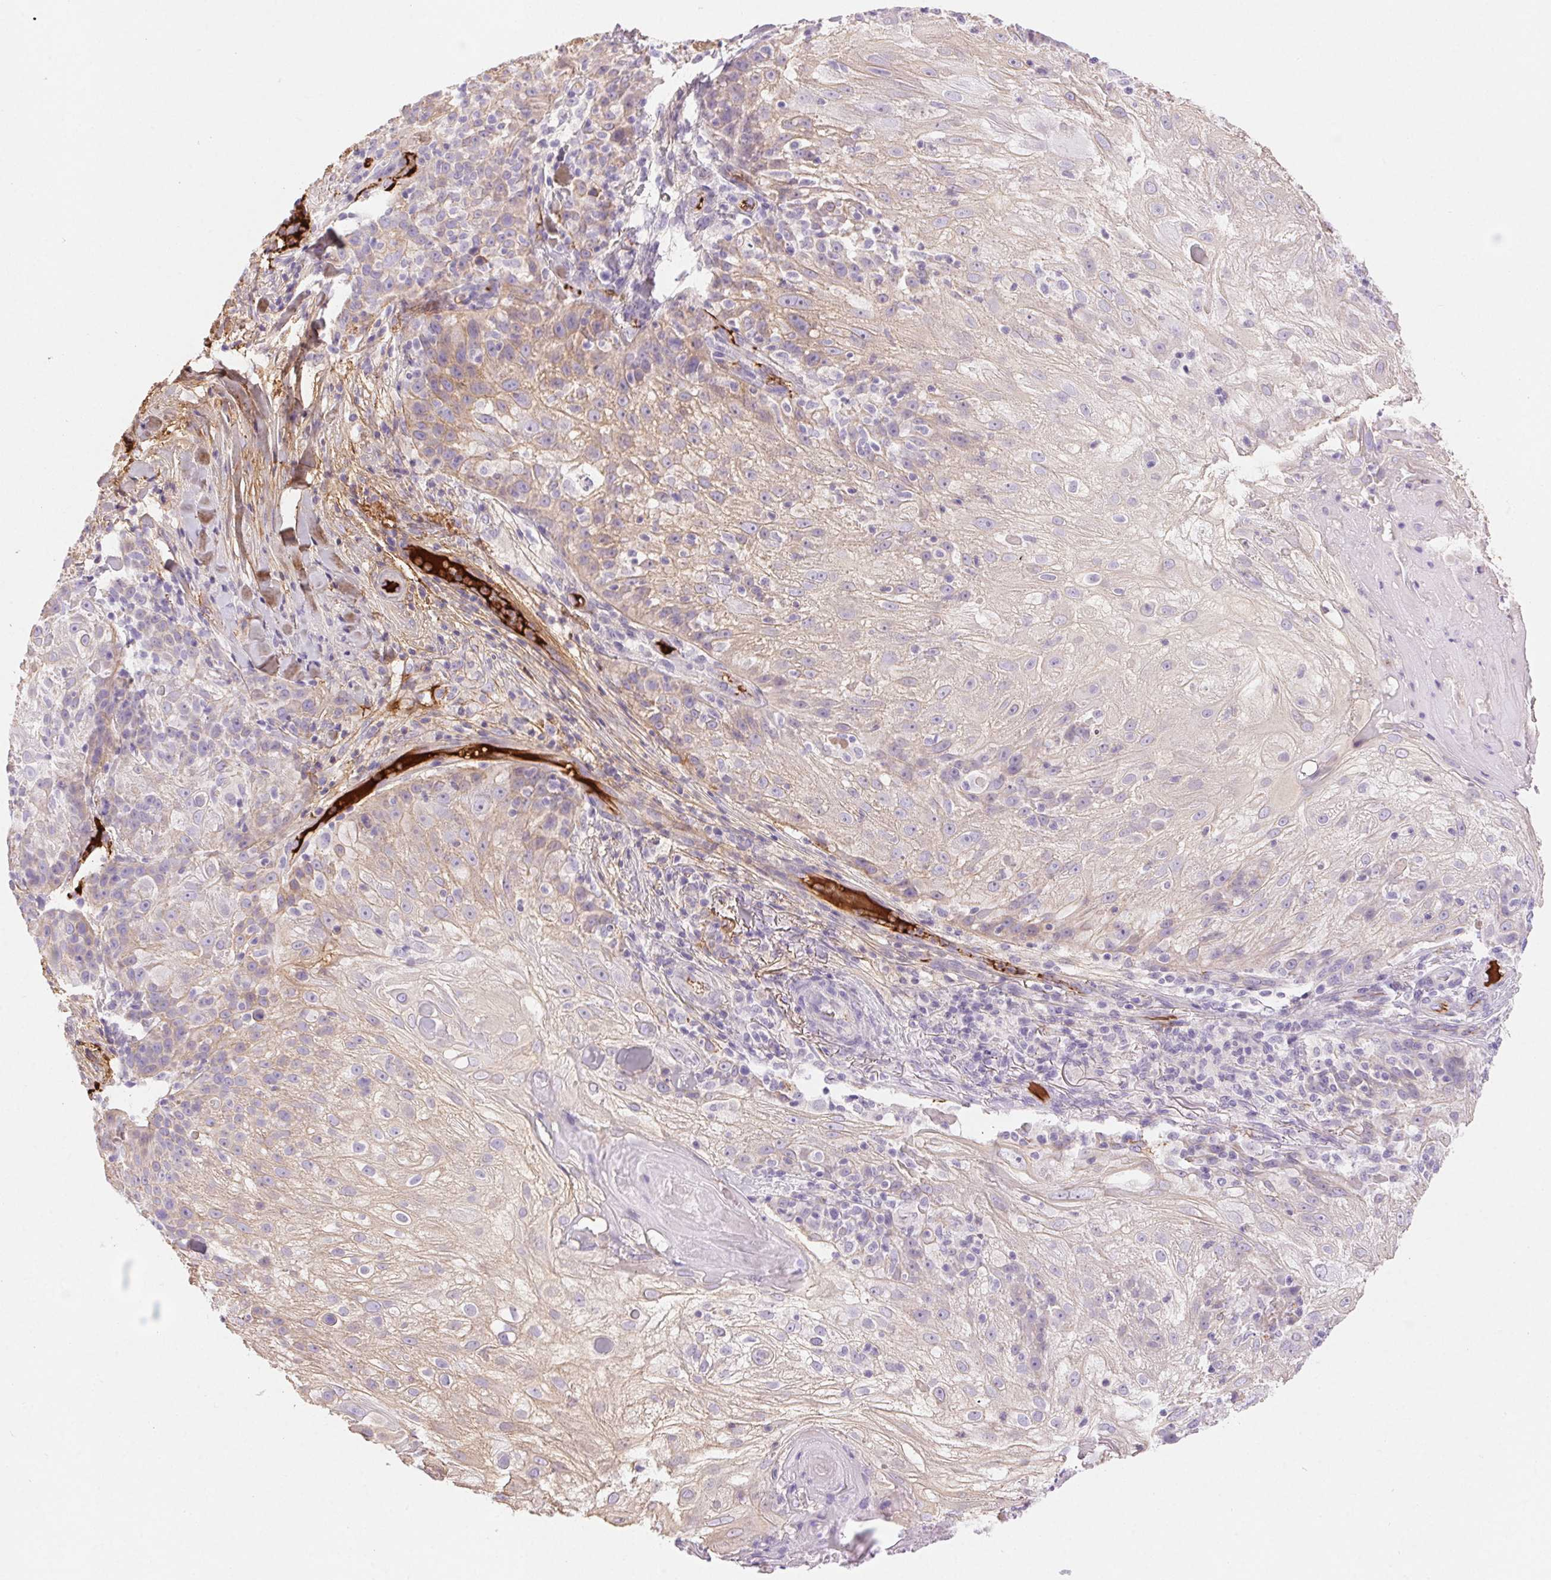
{"staining": {"intensity": "weak", "quantity": "<25%", "location": "cytoplasmic/membranous"}, "tissue": "skin cancer", "cell_type": "Tumor cells", "image_type": "cancer", "snomed": [{"axis": "morphology", "description": "Normal tissue, NOS"}, {"axis": "morphology", "description": "Squamous cell carcinoma, NOS"}, {"axis": "topography", "description": "Skin"}], "caption": "The micrograph displays no significant staining in tumor cells of skin cancer.", "gene": "FGA", "patient": {"sex": "female", "age": 83}}